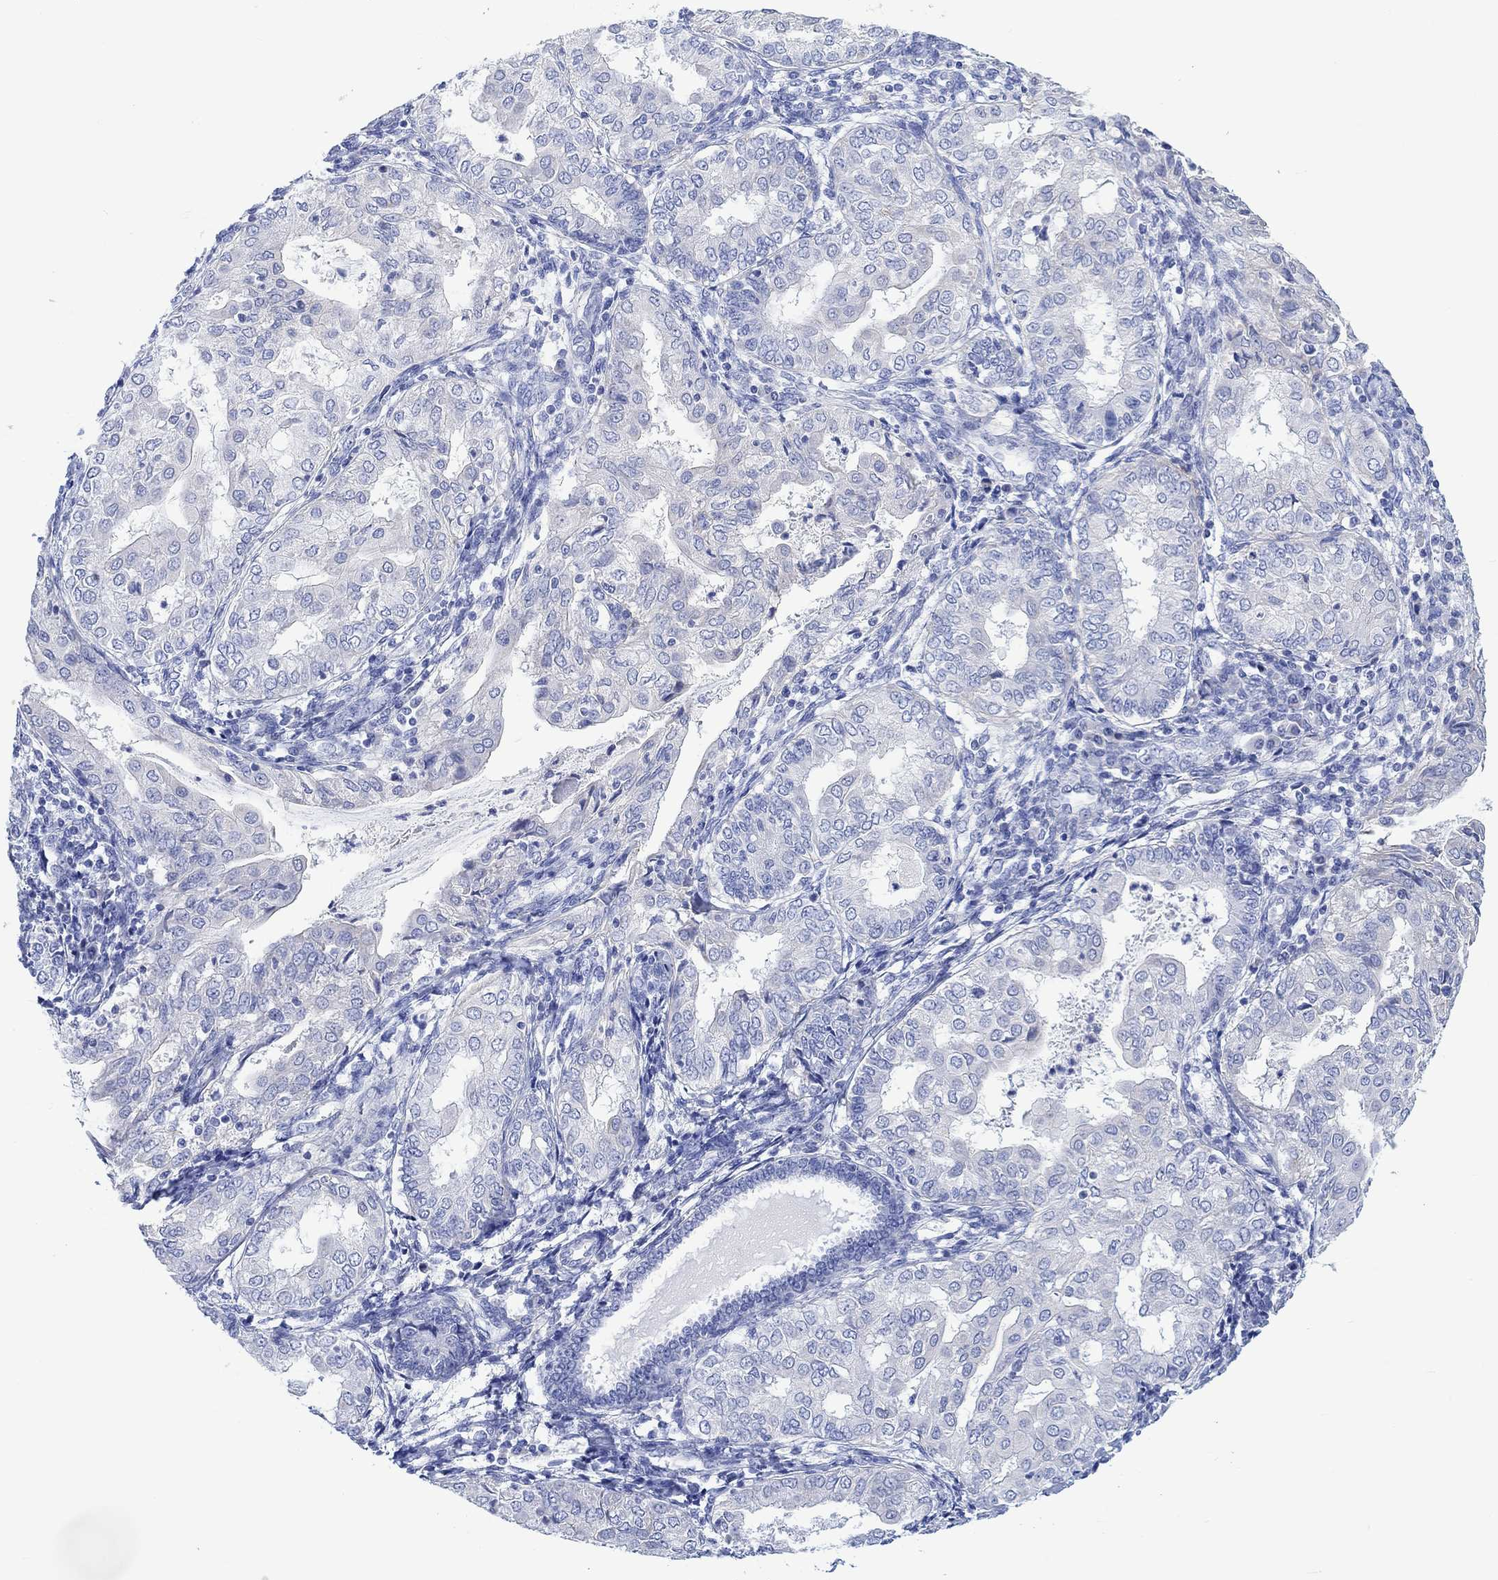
{"staining": {"intensity": "negative", "quantity": "none", "location": "none"}, "tissue": "endometrial cancer", "cell_type": "Tumor cells", "image_type": "cancer", "snomed": [{"axis": "morphology", "description": "Adenocarcinoma, NOS"}, {"axis": "topography", "description": "Endometrium"}], "caption": "Protein analysis of adenocarcinoma (endometrial) displays no significant expression in tumor cells.", "gene": "REEP6", "patient": {"sex": "female", "age": 68}}